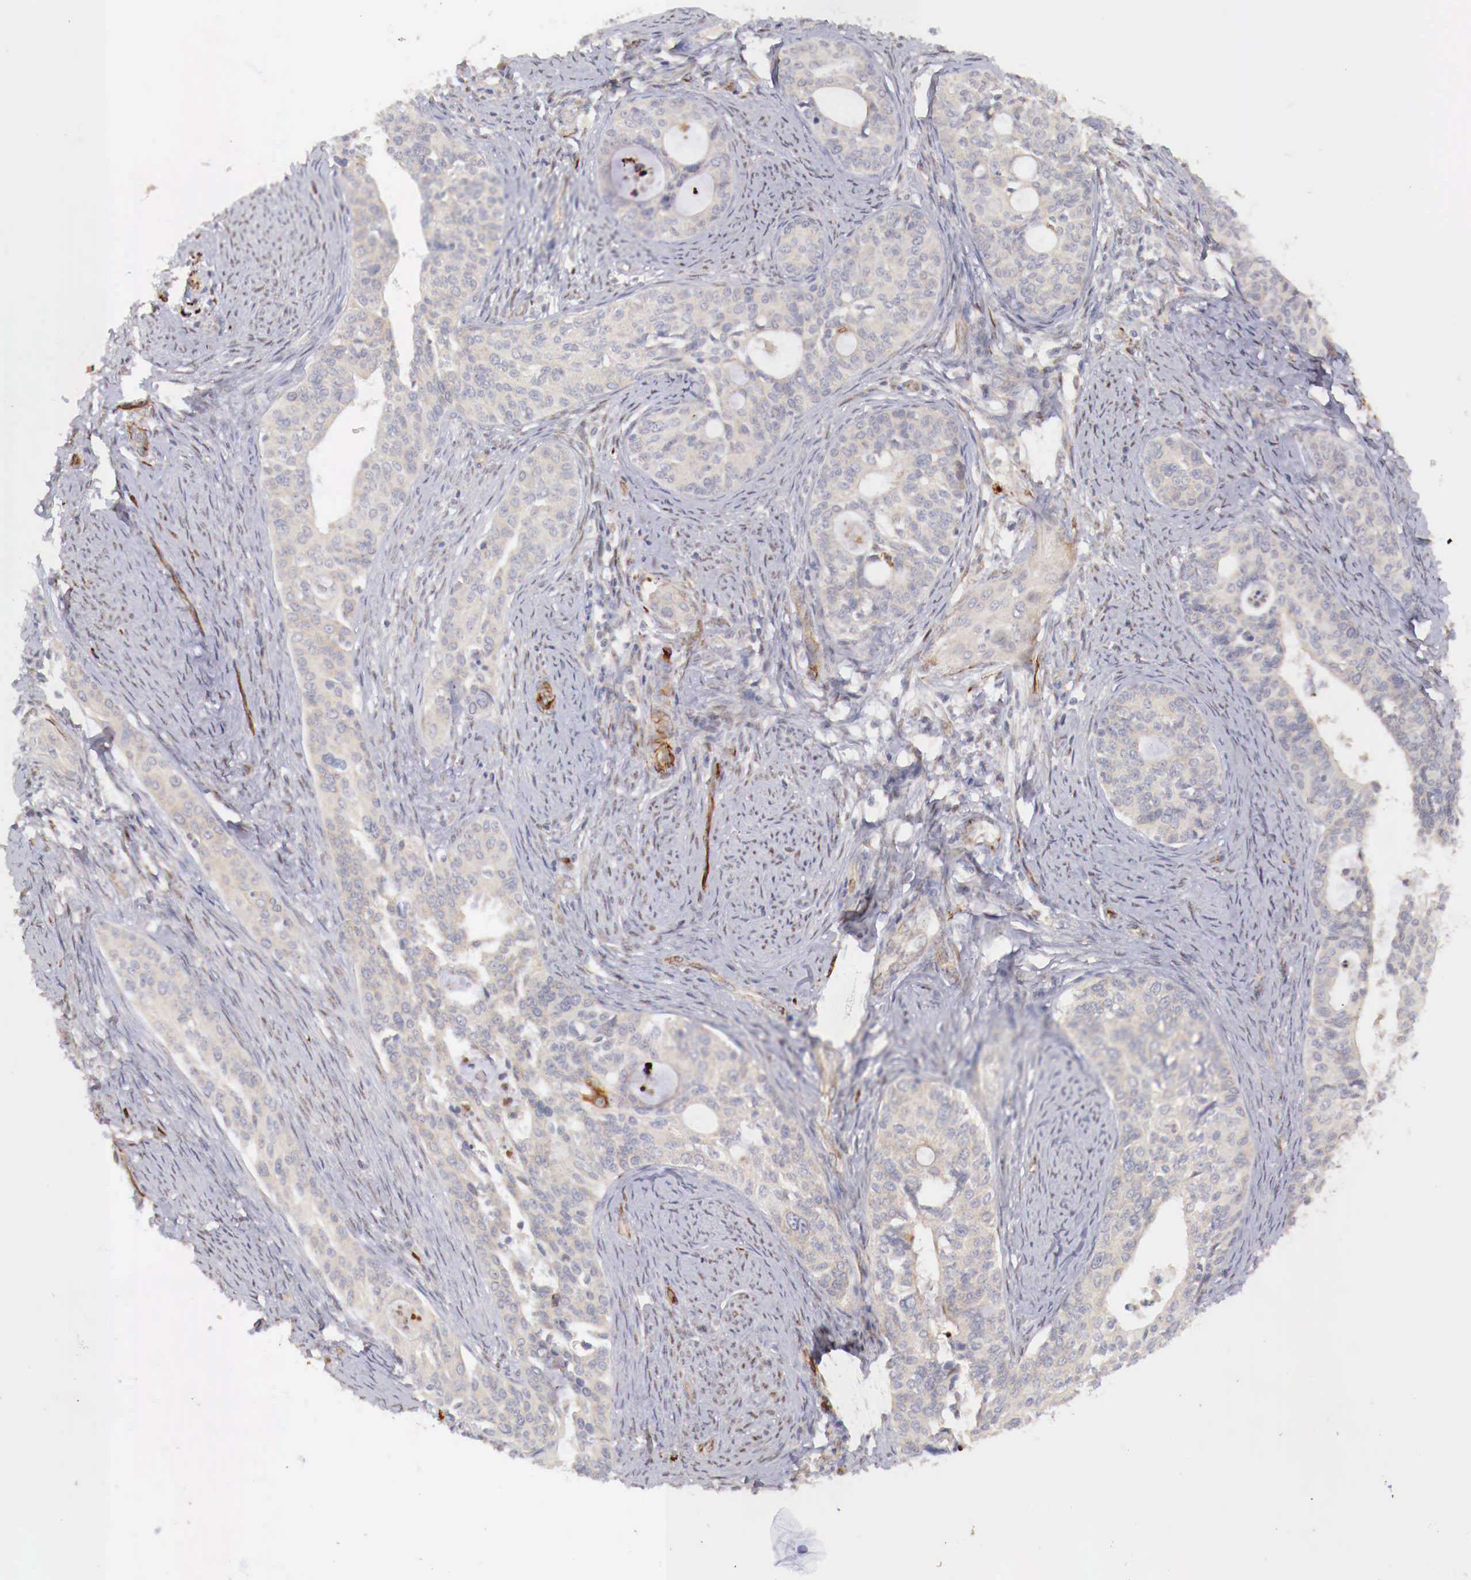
{"staining": {"intensity": "weak", "quantity": ">75%", "location": "cytoplasmic/membranous"}, "tissue": "cervical cancer", "cell_type": "Tumor cells", "image_type": "cancer", "snomed": [{"axis": "morphology", "description": "Squamous cell carcinoma, NOS"}, {"axis": "topography", "description": "Cervix"}], "caption": "Protein staining of cervical cancer (squamous cell carcinoma) tissue demonstrates weak cytoplasmic/membranous staining in approximately >75% of tumor cells.", "gene": "WT1", "patient": {"sex": "female", "age": 34}}